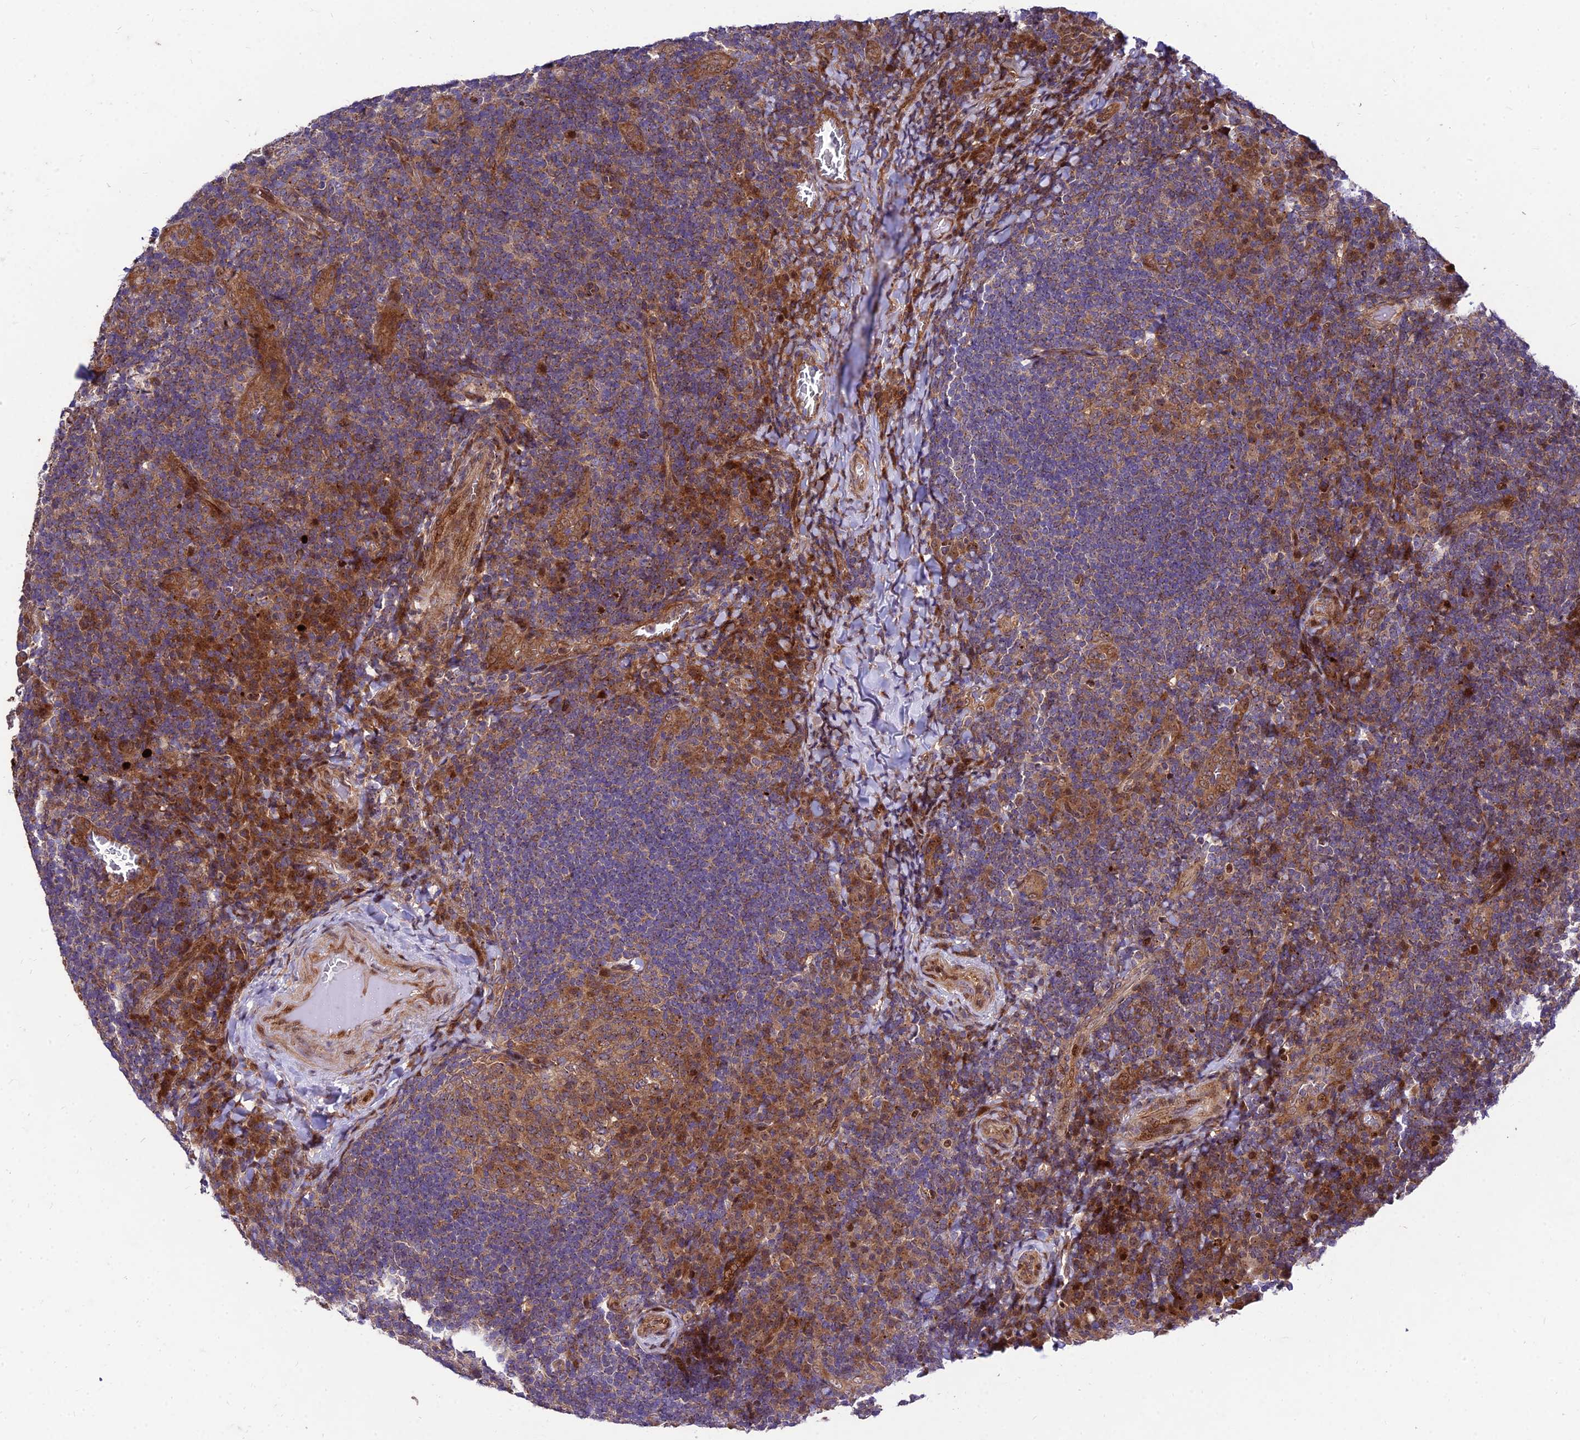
{"staining": {"intensity": "moderate", "quantity": "<25%", "location": "cytoplasmic/membranous,nuclear"}, "tissue": "tonsil", "cell_type": "Germinal center cells", "image_type": "normal", "snomed": [{"axis": "morphology", "description": "Normal tissue, NOS"}, {"axis": "topography", "description": "Tonsil"}], "caption": "Protein staining of unremarkable tonsil reveals moderate cytoplasmic/membranous,nuclear staining in approximately <25% of germinal center cells.", "gene": "MKKS", "patient": {"sex": "male", "age": 17}}